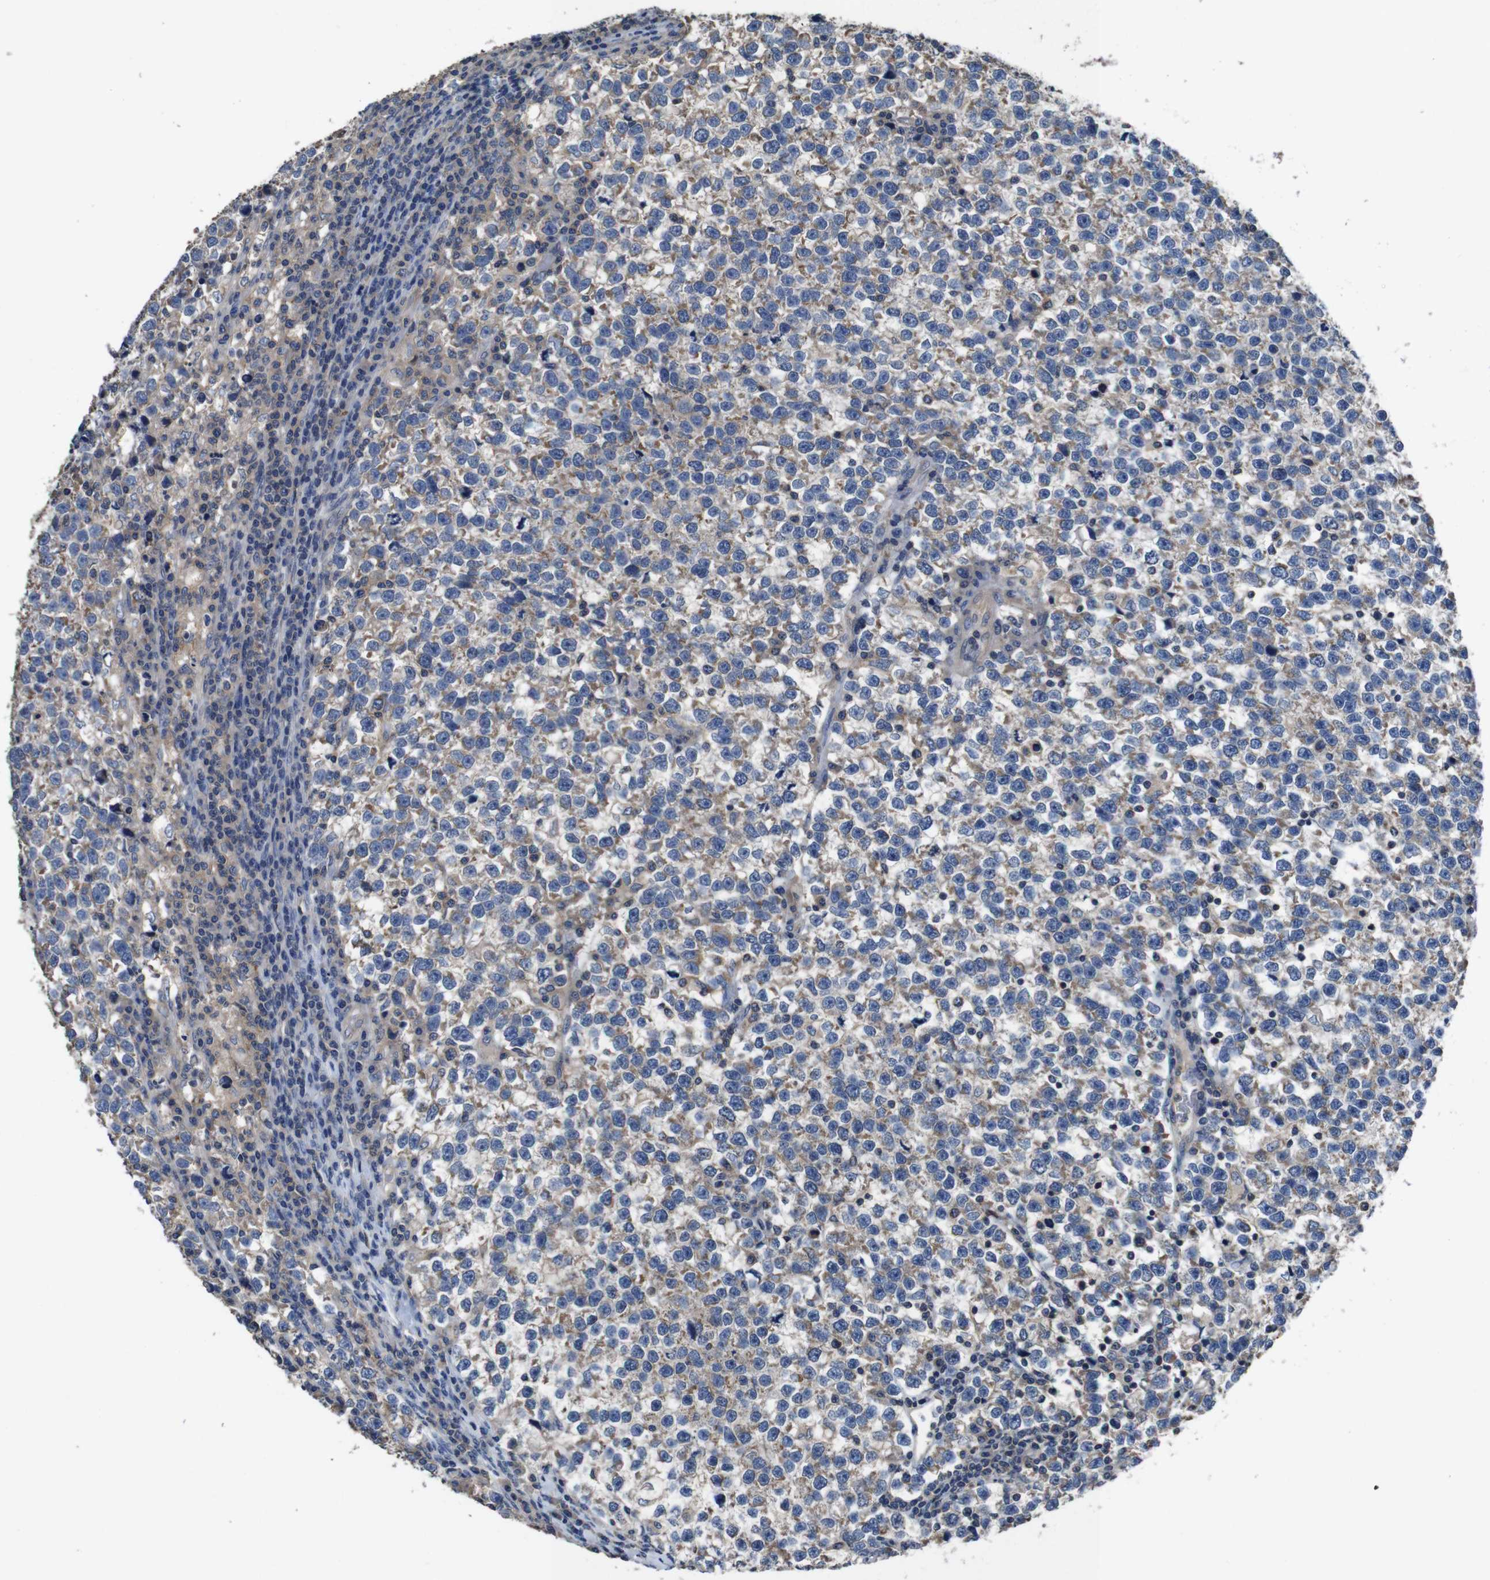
{"staining": {"intensity": "weak", "quantity": ">75%", "location": "cytoplasmic/membranous"}, "tissue": "testis cancer", "cell_type": "Tumor cells", "image_type": "cancer", "snomed": [{"axis": "morphology", "description": "Normal tissue, NOS"}, {"axis": "morphology", "description": "Seminoma, NOS"}, {"axis": "topography", "description": "Testis"}], "caption": "Human testis seminoma stained with a brown dye exhibits weak cytoplasmic/membranous positive expression in about >75% of tumor cells.", "gene": "GLIPR1", "patient": {"sex": "male", "age": 43}}